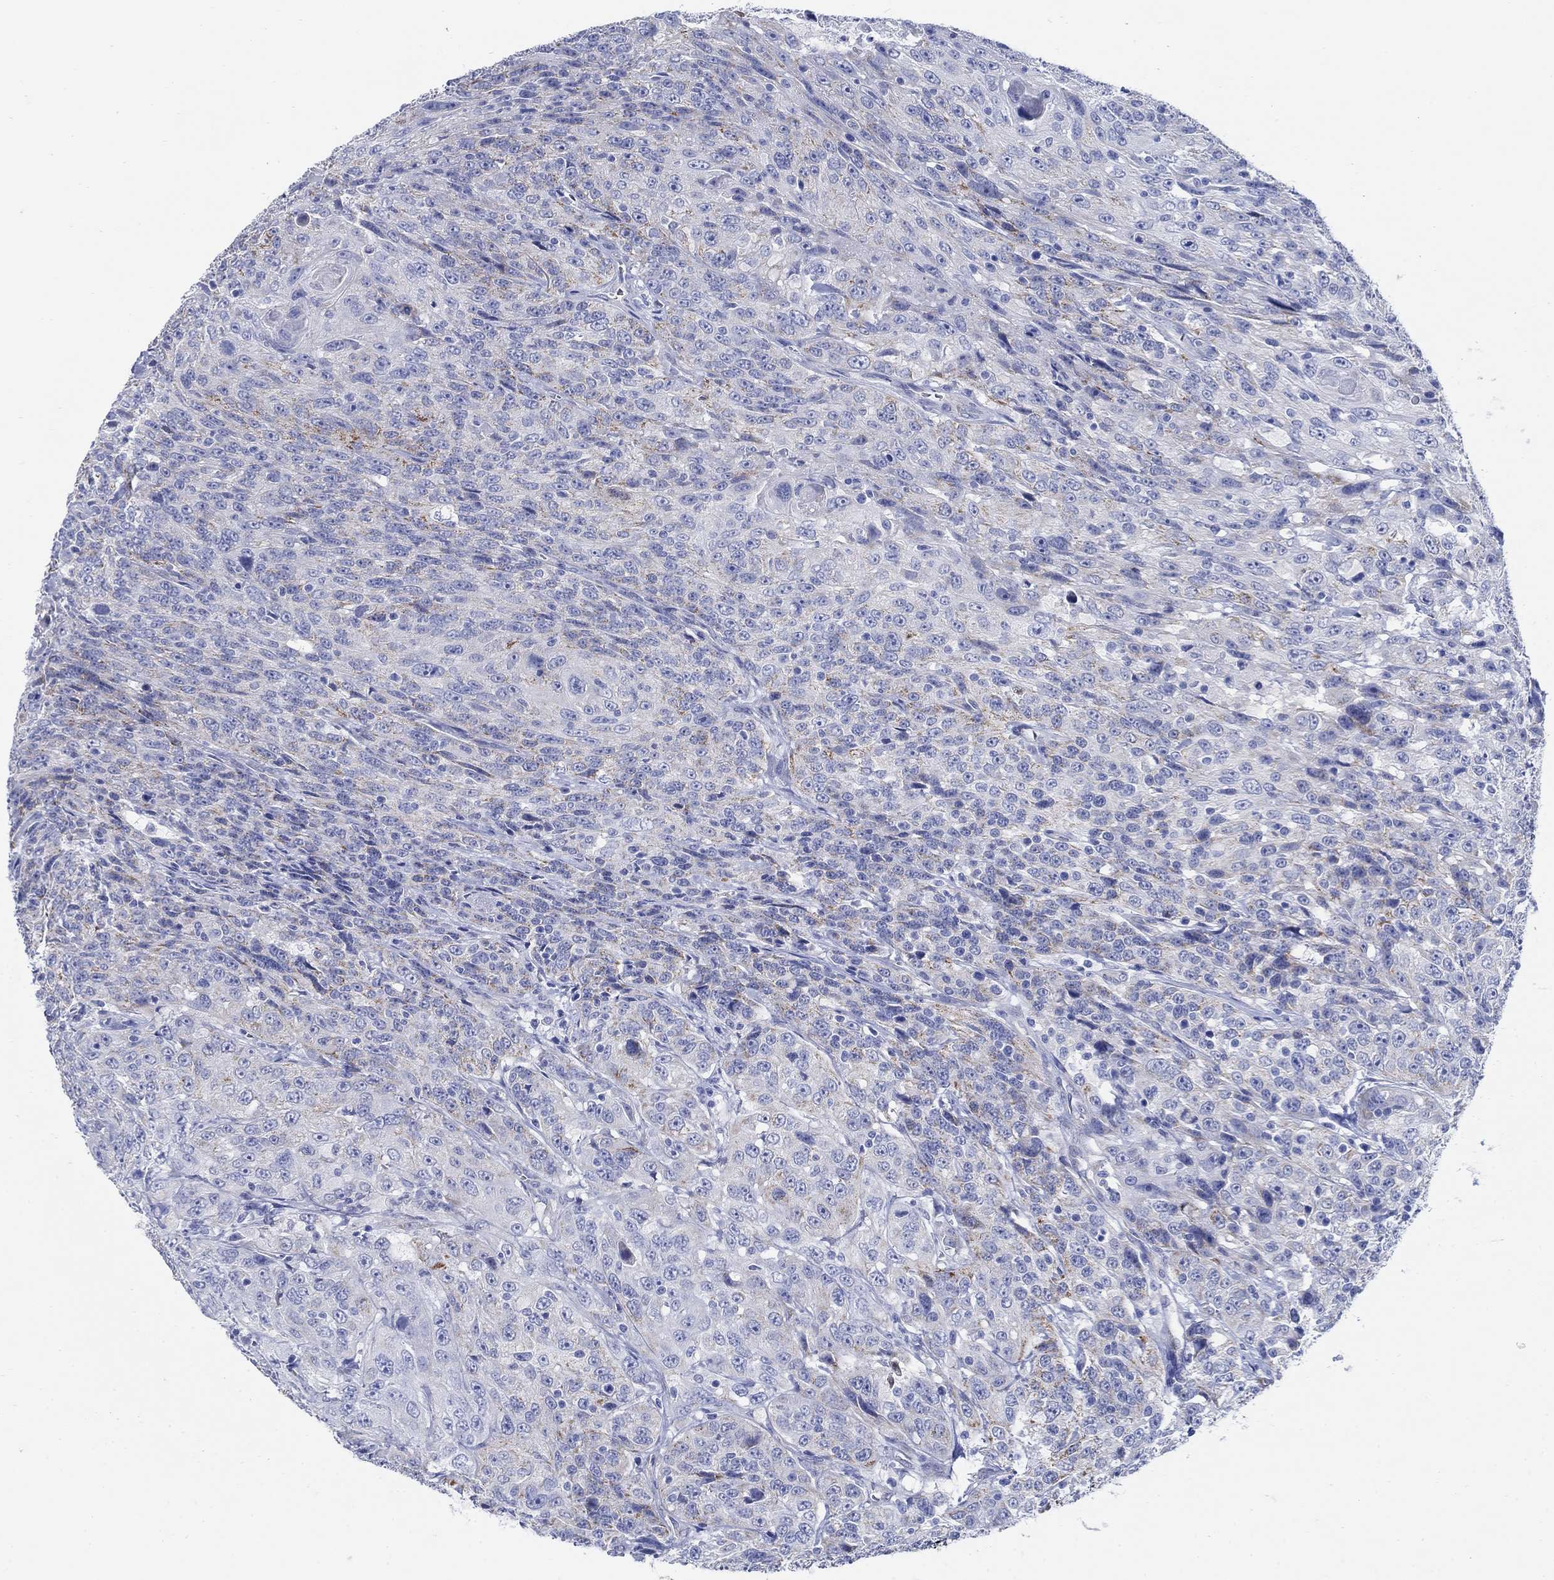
{"staining": {"intensity": "strong", "quantity": "<25%", "location": "cytoplasmic/membranous"}, "tissue": "urothelial cancer", "cell_type": "Tumor cells", "image_type": "cancer", "snomed": [{"axis": "morphology", "description": "Urothelial carcinoma, NOS"}, {"axis": "morphology", "description": "Urothelial carcinoma, High grade"}, {"axis": "topography", "description": "Urinary bladder"}], "caption": "Strong cytoplasmic/membranous positivity is appreciated in approximately <25% of tumor cells in urothelial cancer.", "gene": "ZDHHC14", "patient": {"sex": "female", "age": 73}}